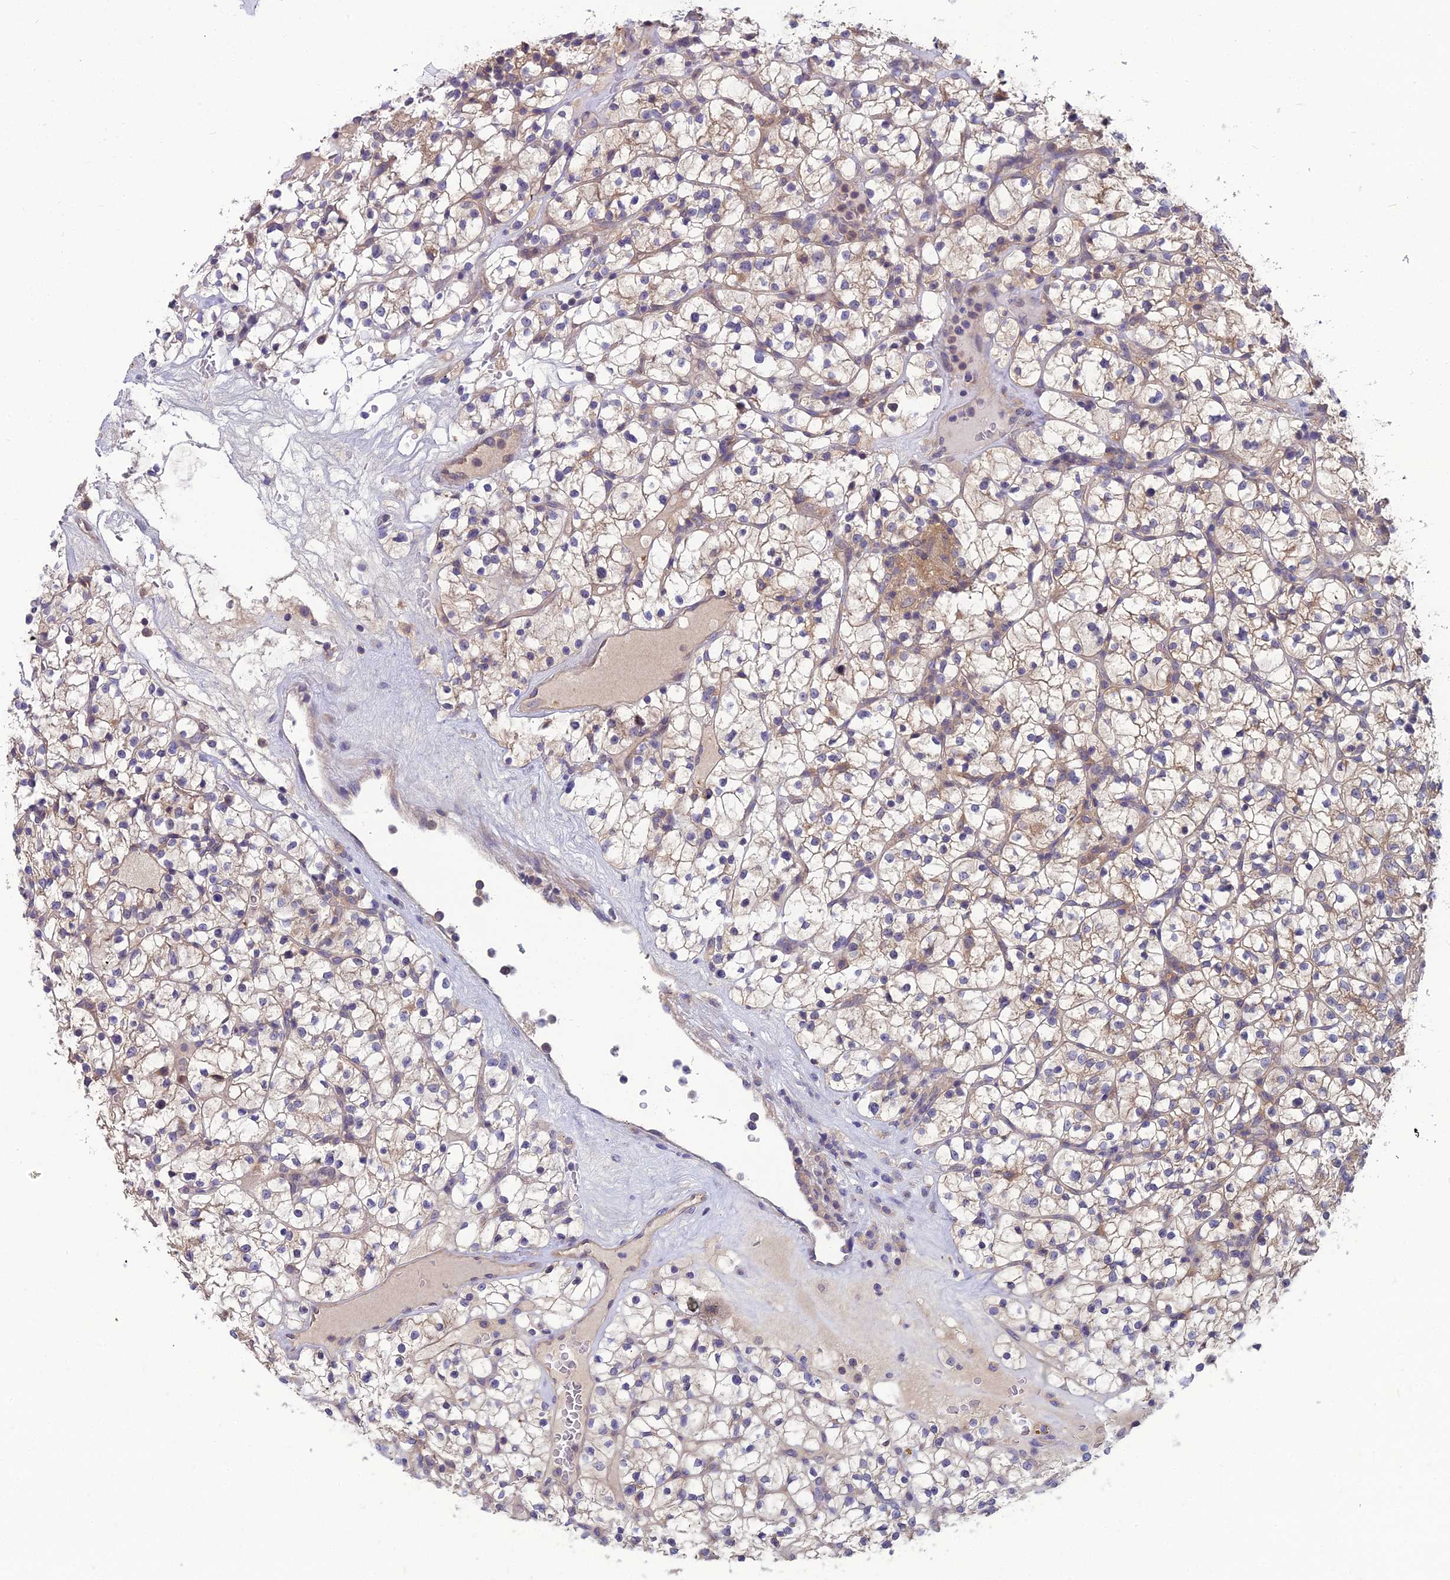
{"staining": {"intensity": "weak", "quantity": ">75%", "location": "cytoplasmic/membranous"}, "tissue": "renal cancer", "cell_type": "Tumor cells", "image_type": "cancer", "snomed": [{"axis": "morphology", "description": "Adenocarcinoma, NOS"}, {"axis": "topography", "description": "Kidney"}], "caption": "Protein expression analysis of human renal cancer reveals weak cytoplasmic/membranous staining in approximately >75% of tumor cells.", "gene": "MVD", "patient": {"sex": "female", "age": 64}}